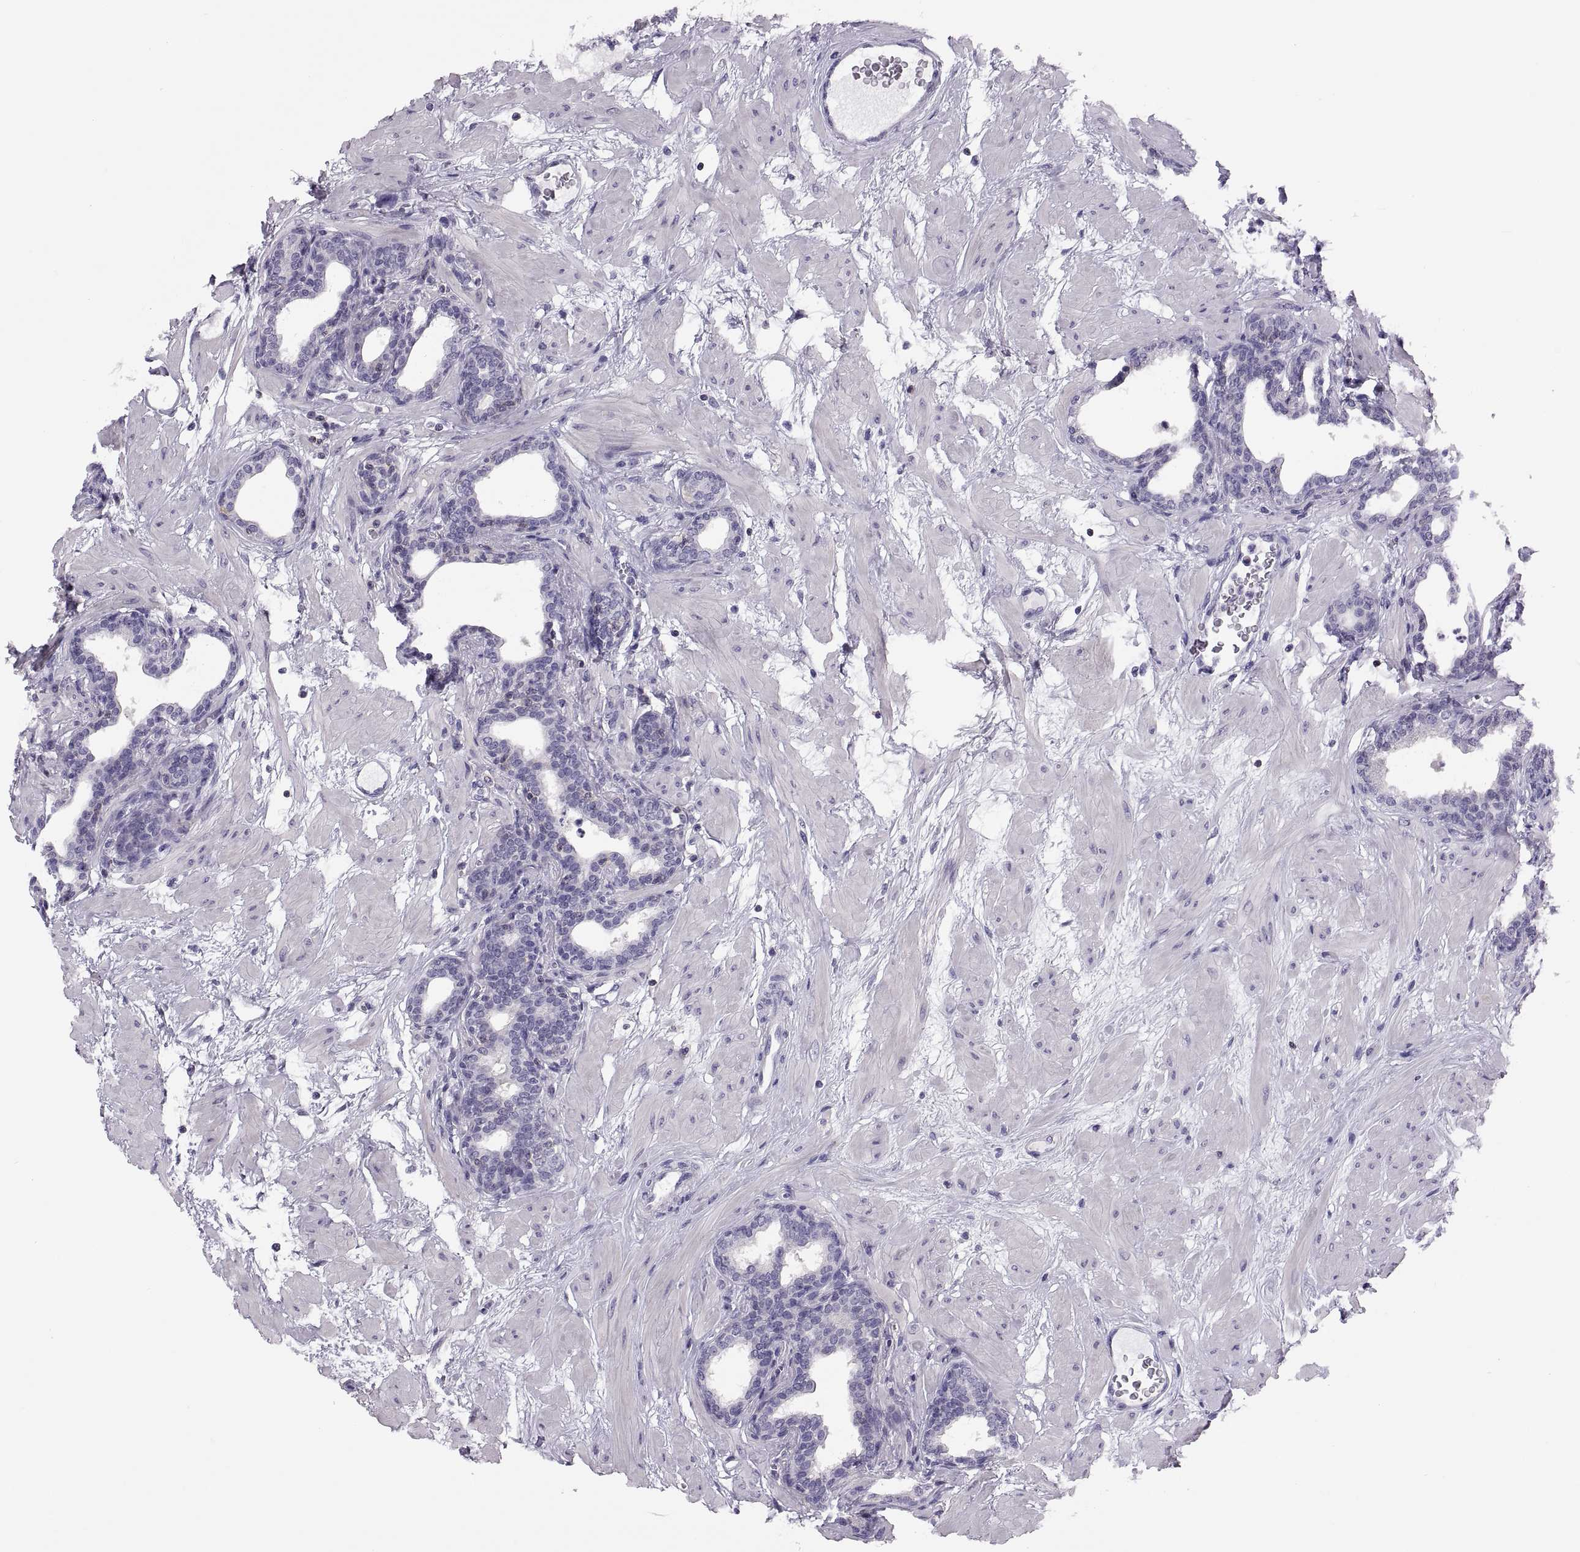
{"staining": {"intensity": "negative", "quantity": "none", "location": "none"}, "tissue": "prostate", "cell_type": "Glandular cells", "image_type": "normal", "snomed": [{"axis": "morphology", "description": "Normal tissue, NOS"}, {"axis": "topography", "description": "Prostate"}], "caption": "Protein analysis of unremarkable prostate demonstrates no significant staining in glandular cells. The staining is performed using DAB (3,3'-diaminobenzidine) brown chromogen with nuclei counter-stained in using hematoxylin.", "gene": "TTC21A", "patient": {"sex": "male", "age": 37}}